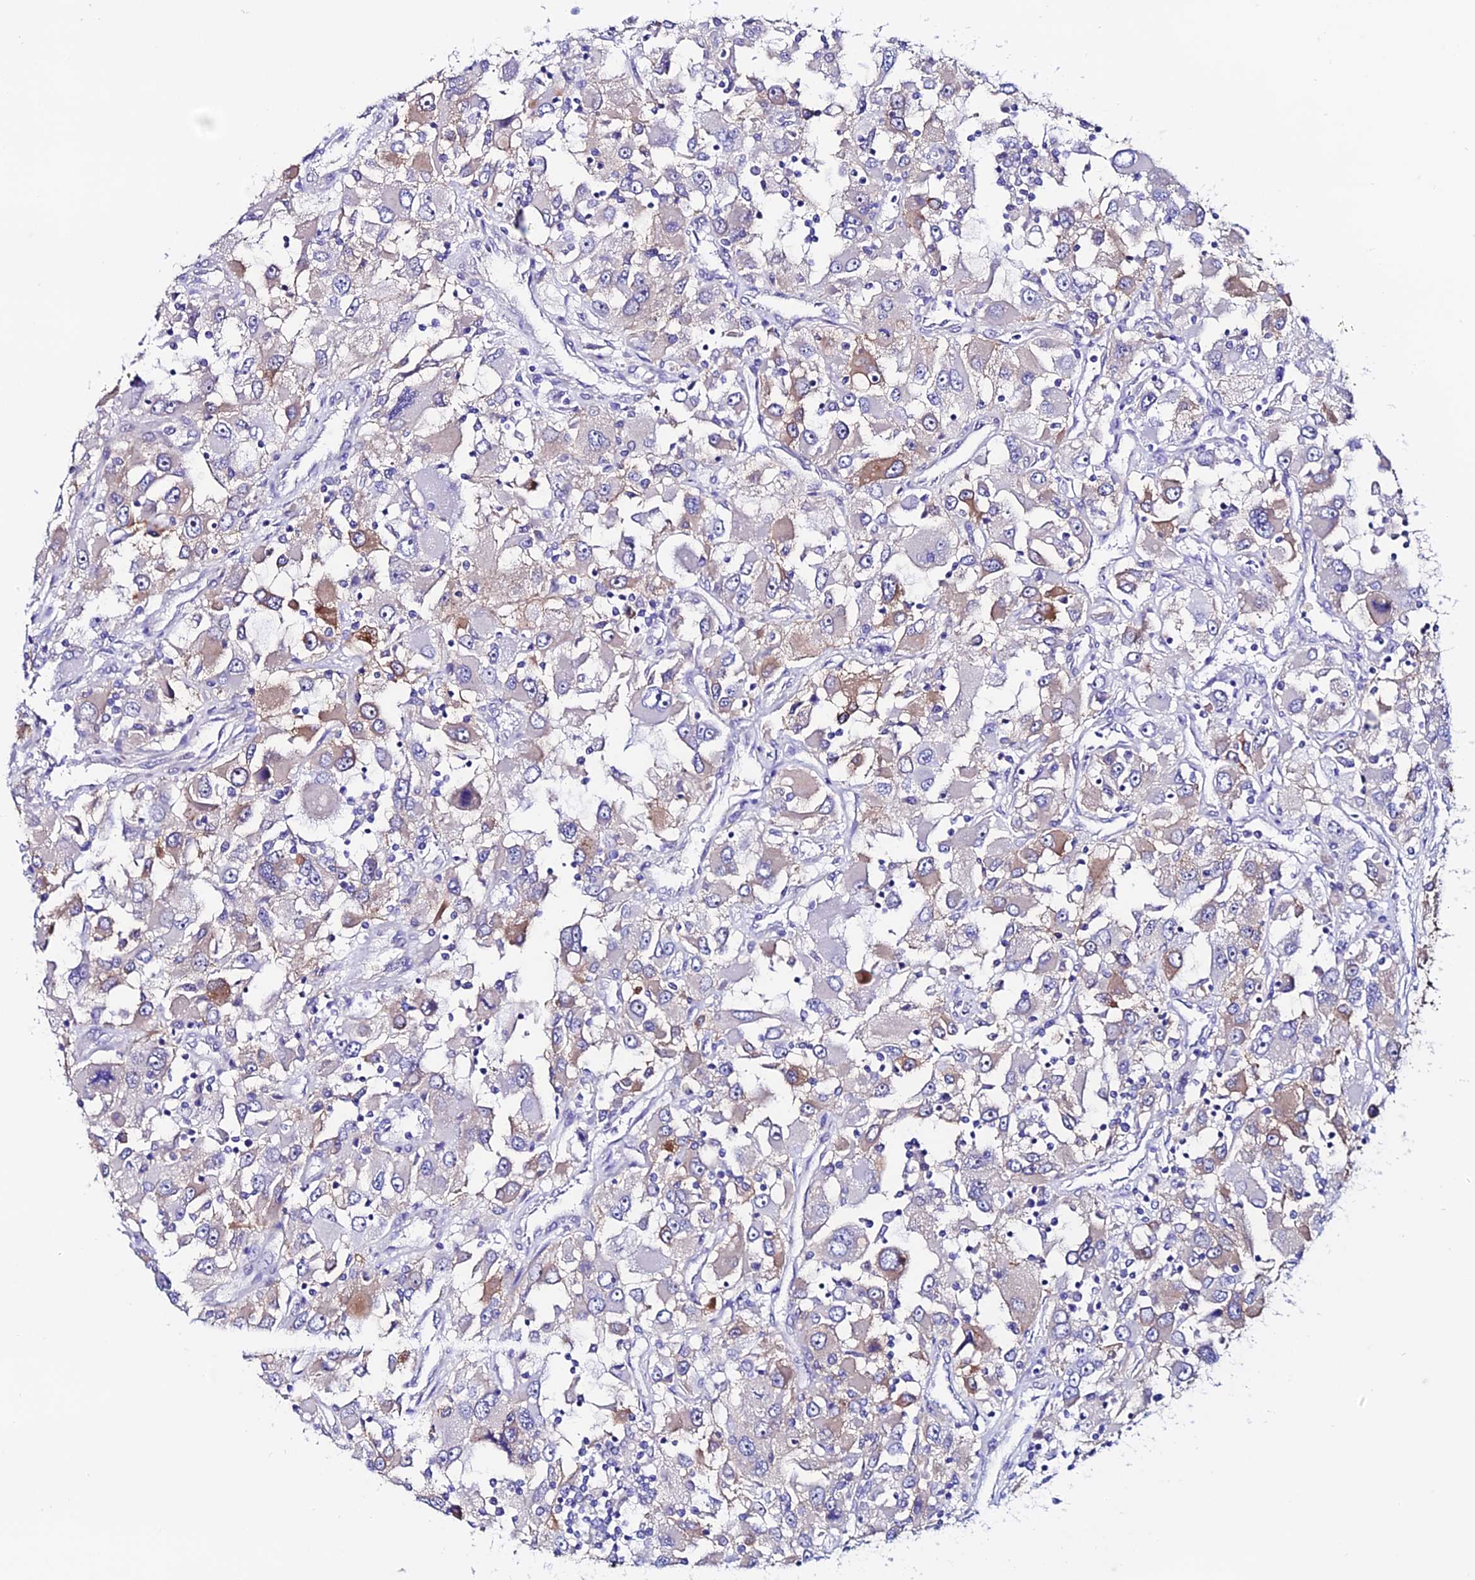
{"staining": {"intensity": "moderate", "quantity": "<25%", "location": "cytoplasmic/membranous"}, "tissue": "renal cancer", "cell_type": "Tumor cells", "image_type": "cancer", "snomed": [{"axis": "morphology", "description": "Adenocarcinoma, NOS"}, {"axis": "topography", "description": "Kidney"}], "caption": "Immunohistochemistry (DAB (3,3'-diaminobenzidine)) staining of adenocarcinoma (renal) displays moderate cytoplasmic/membranous protein staining in approximately <25% of tumor cells.", "gene": "FZD8", "patient": {"sex": "female", "age": 52}}